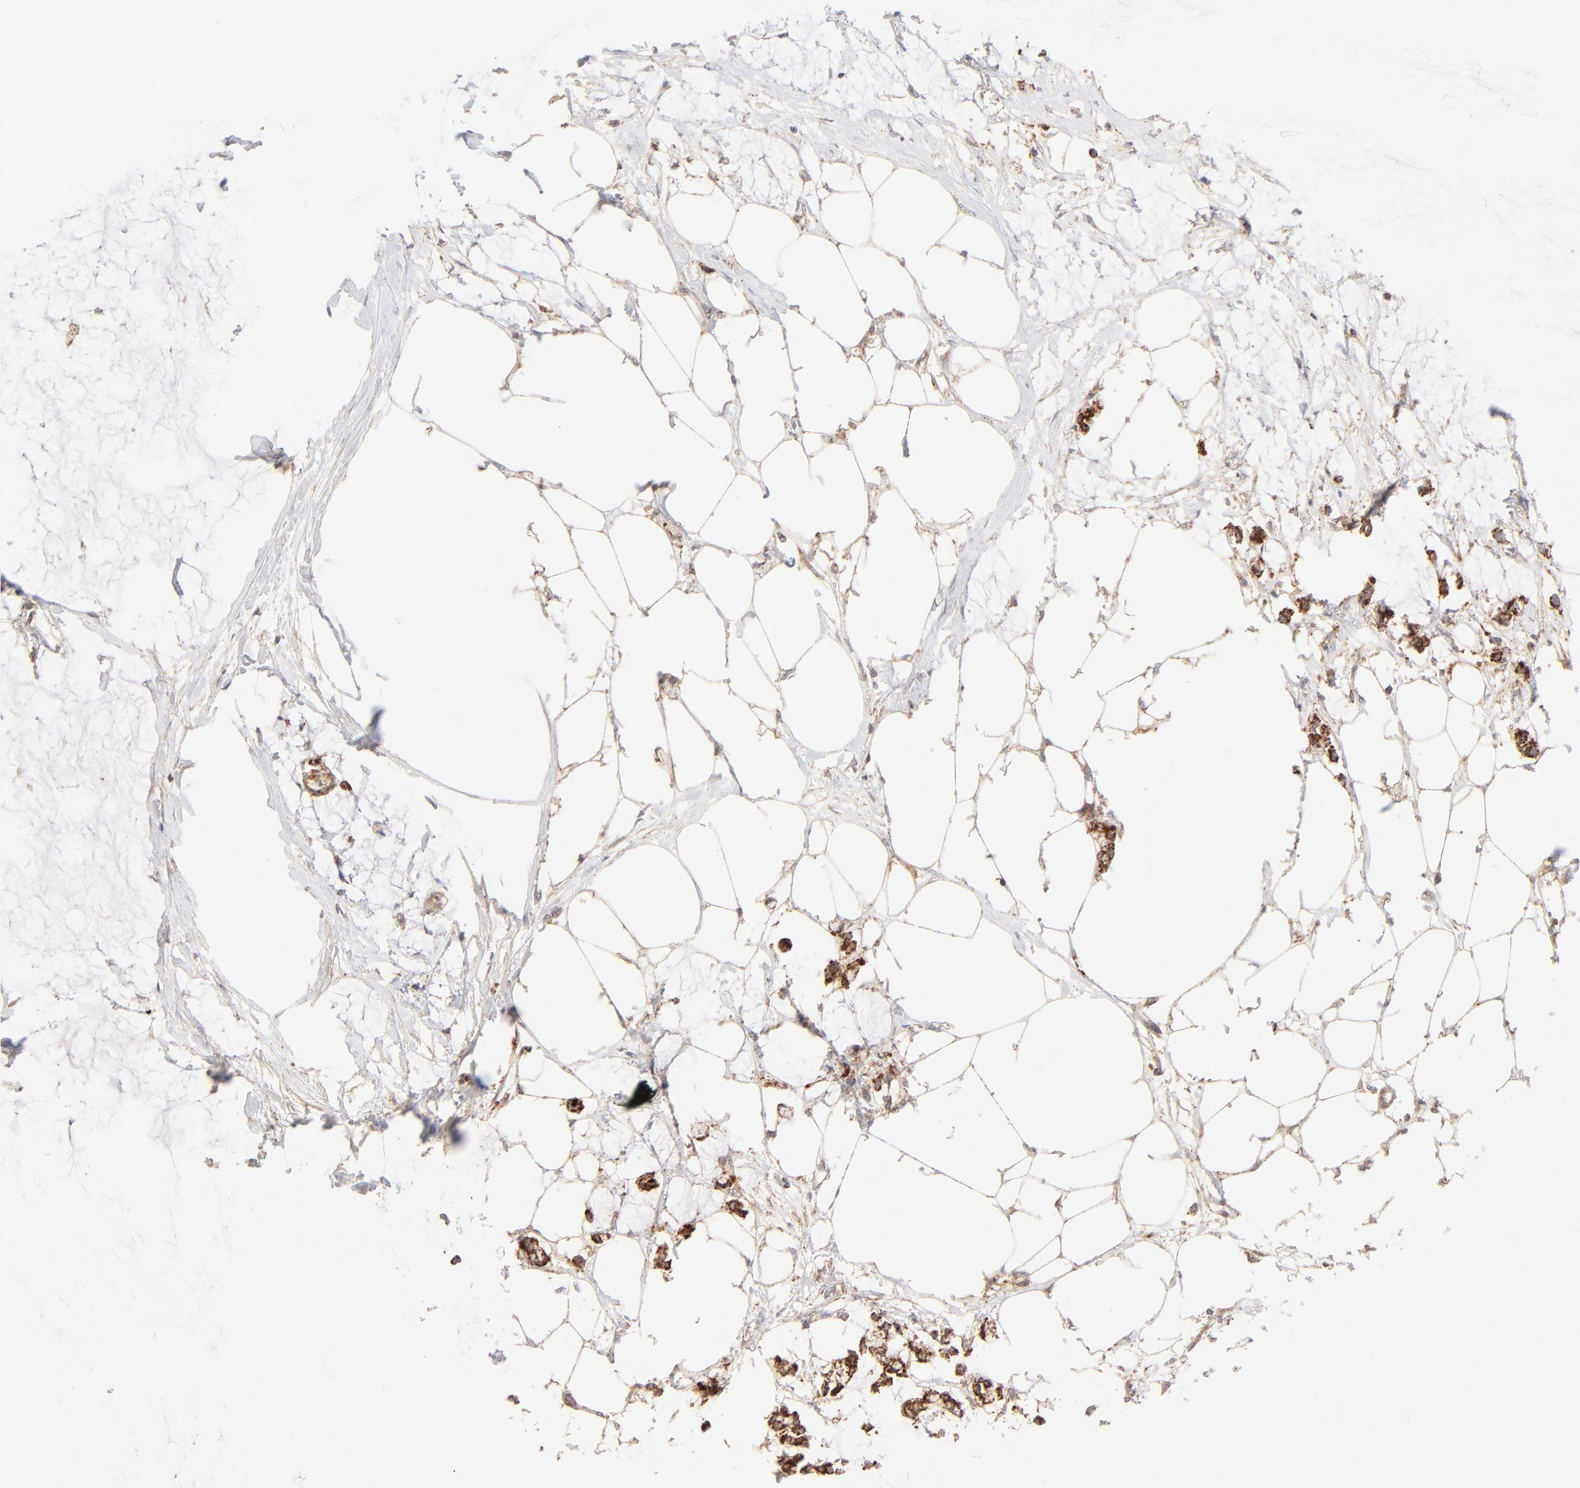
{"staining": {"intensity": "moderate", "quantity": ">75%", "location": "cytoplasmic/membranous"}, "tissue": "colorectal cancer", "cell_type": "Tumor cells", "image_type": "cancer", "snomed": [{"axis": "morphology", "description": "Normal tissue, NOS"}, {"axis": "morphology", "description": "Adenocarcinoma, NOS"}, {"axis": "topography", "description": "Colon"}, {"axis": "topography", "description": "Peripheral nerve tissue"}], "caption": "Immunohistochemistry of colorectal cancer shows medium levels of moderate cytoplasmic/membranous positivity in about >75% of tumor cells.", "gene": "CSPG4", "patient": {"sex": "male", "age": 14}}